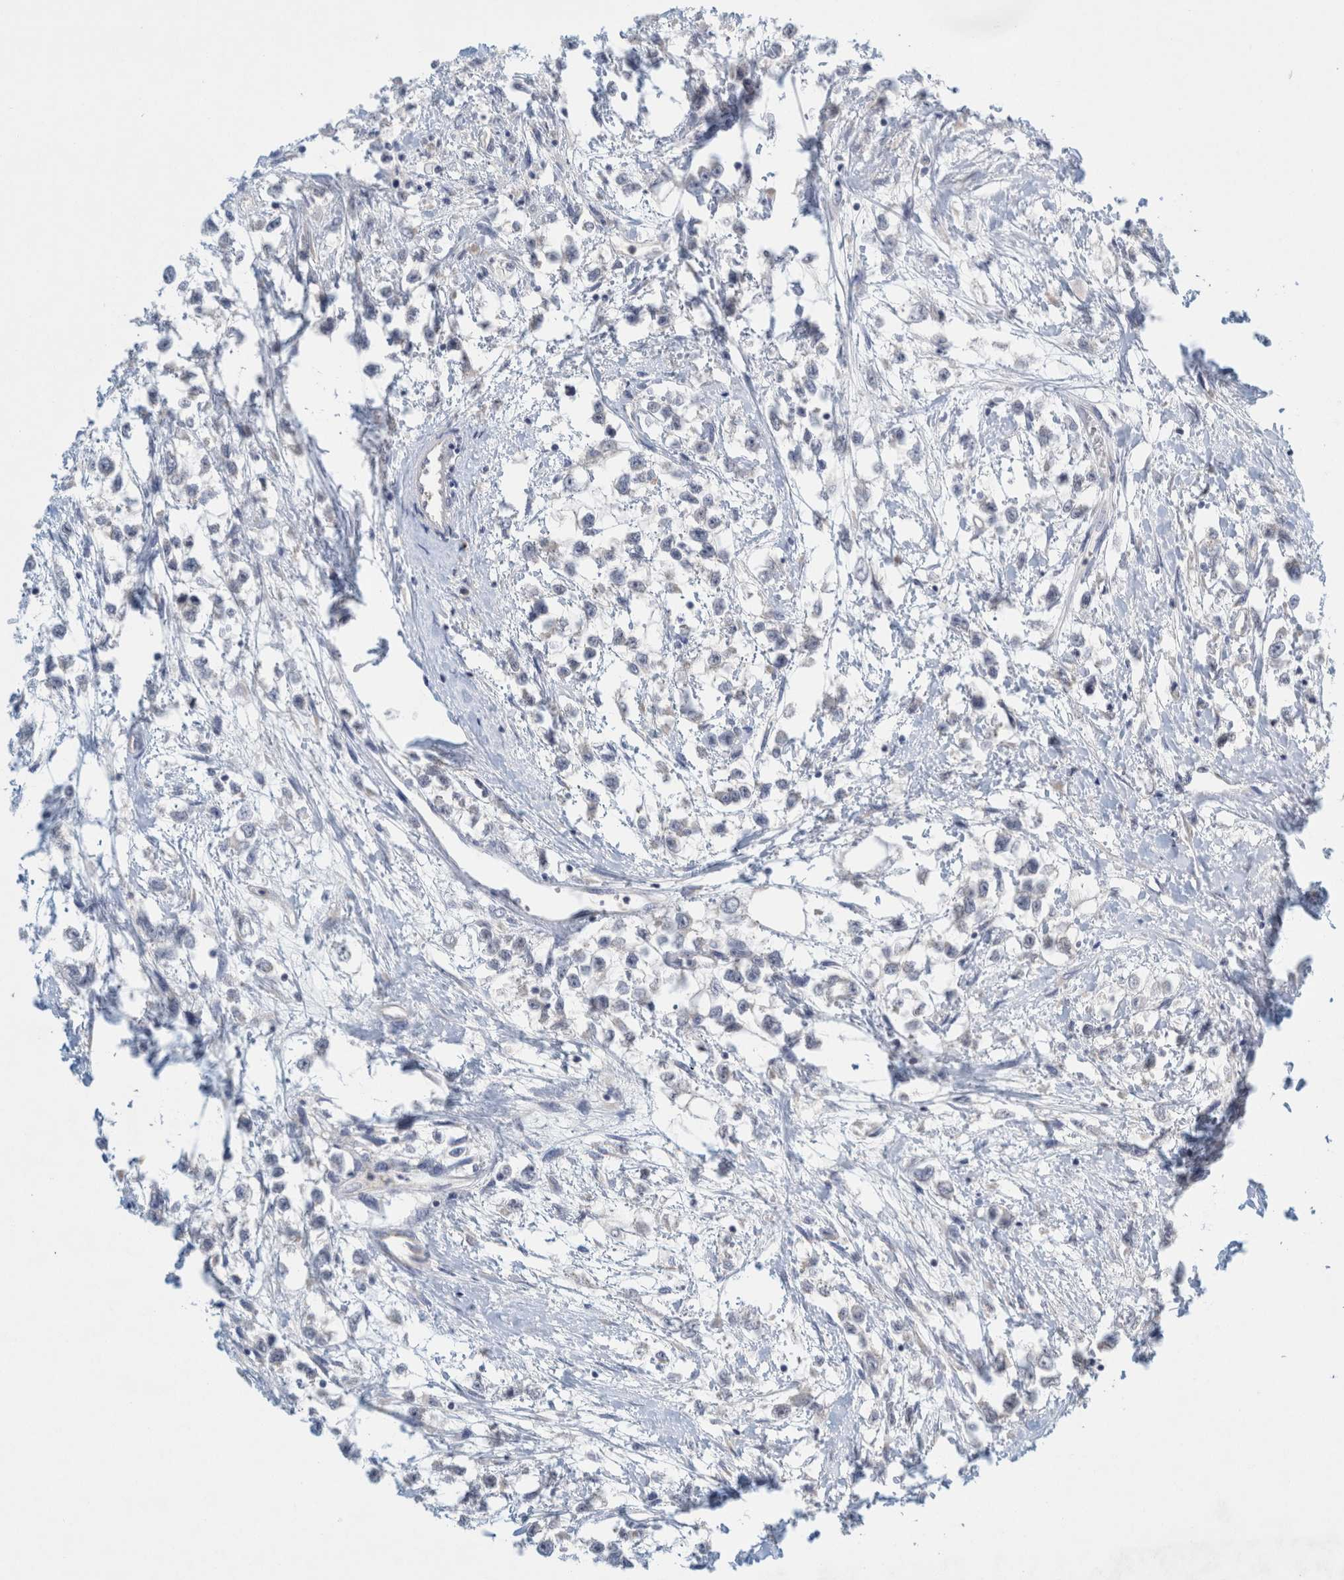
{"staining": {"intensity": "negative", "quantity": "none", "location": "none"}, "tissue": "testis cancer", "cell_type": "Tumor cells", "image_type": "cancer", "snomed": [{"axis": "morphology", "description": "Seminoma, NOS"}, {"axis": "morphology", "description": "Carcinoma, Embryonal, NOS"}, {"axis": "topography", "description": "Testis"}], "caption": "Tumor cells show no significant staining in seminoma (testis).", "gene": "ZNF324B", "patient": {"sex": "male", "age": 51}}